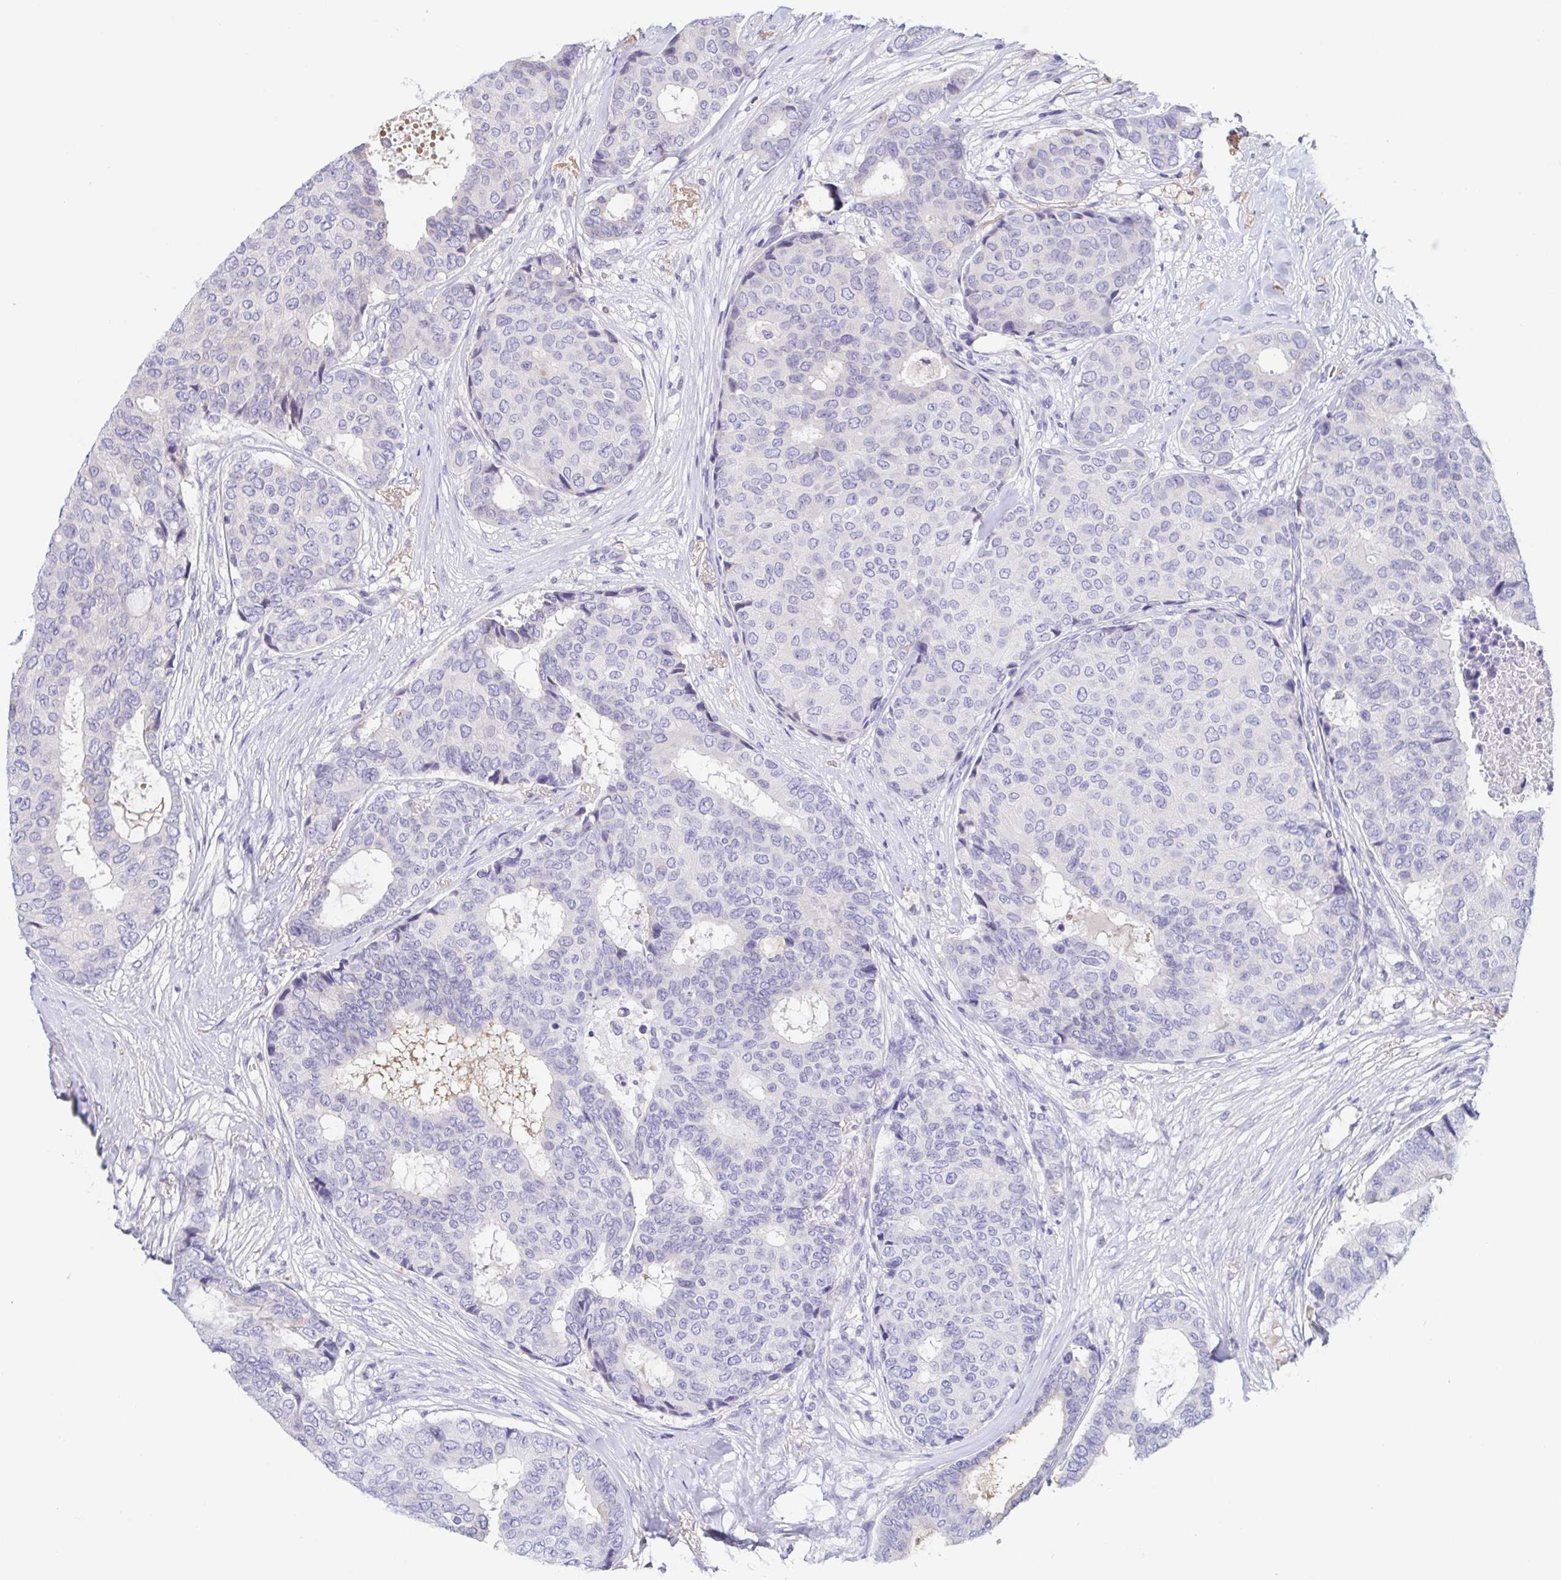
{"staining": {"intensity": "negative", "quantity": "none", "location": "none"}, "tissue": "breast cancer", "cell_type": "Tumor cells", "image_type": "cancer", "snomed": [{"axis": "morphology", "description": "Duct carcinoma"}, {"axis": "topography", "description": "Breast"}], "caption": "IHC image of neoplastic tissue: human breast cancer (intraductal carcinoma) stained with DAB (3,3'-diaminobenzidine) exhibits no significant protein staining in tumor cells.", "gene": "TREH", "patient": {"sex": "female", "age": 75}}